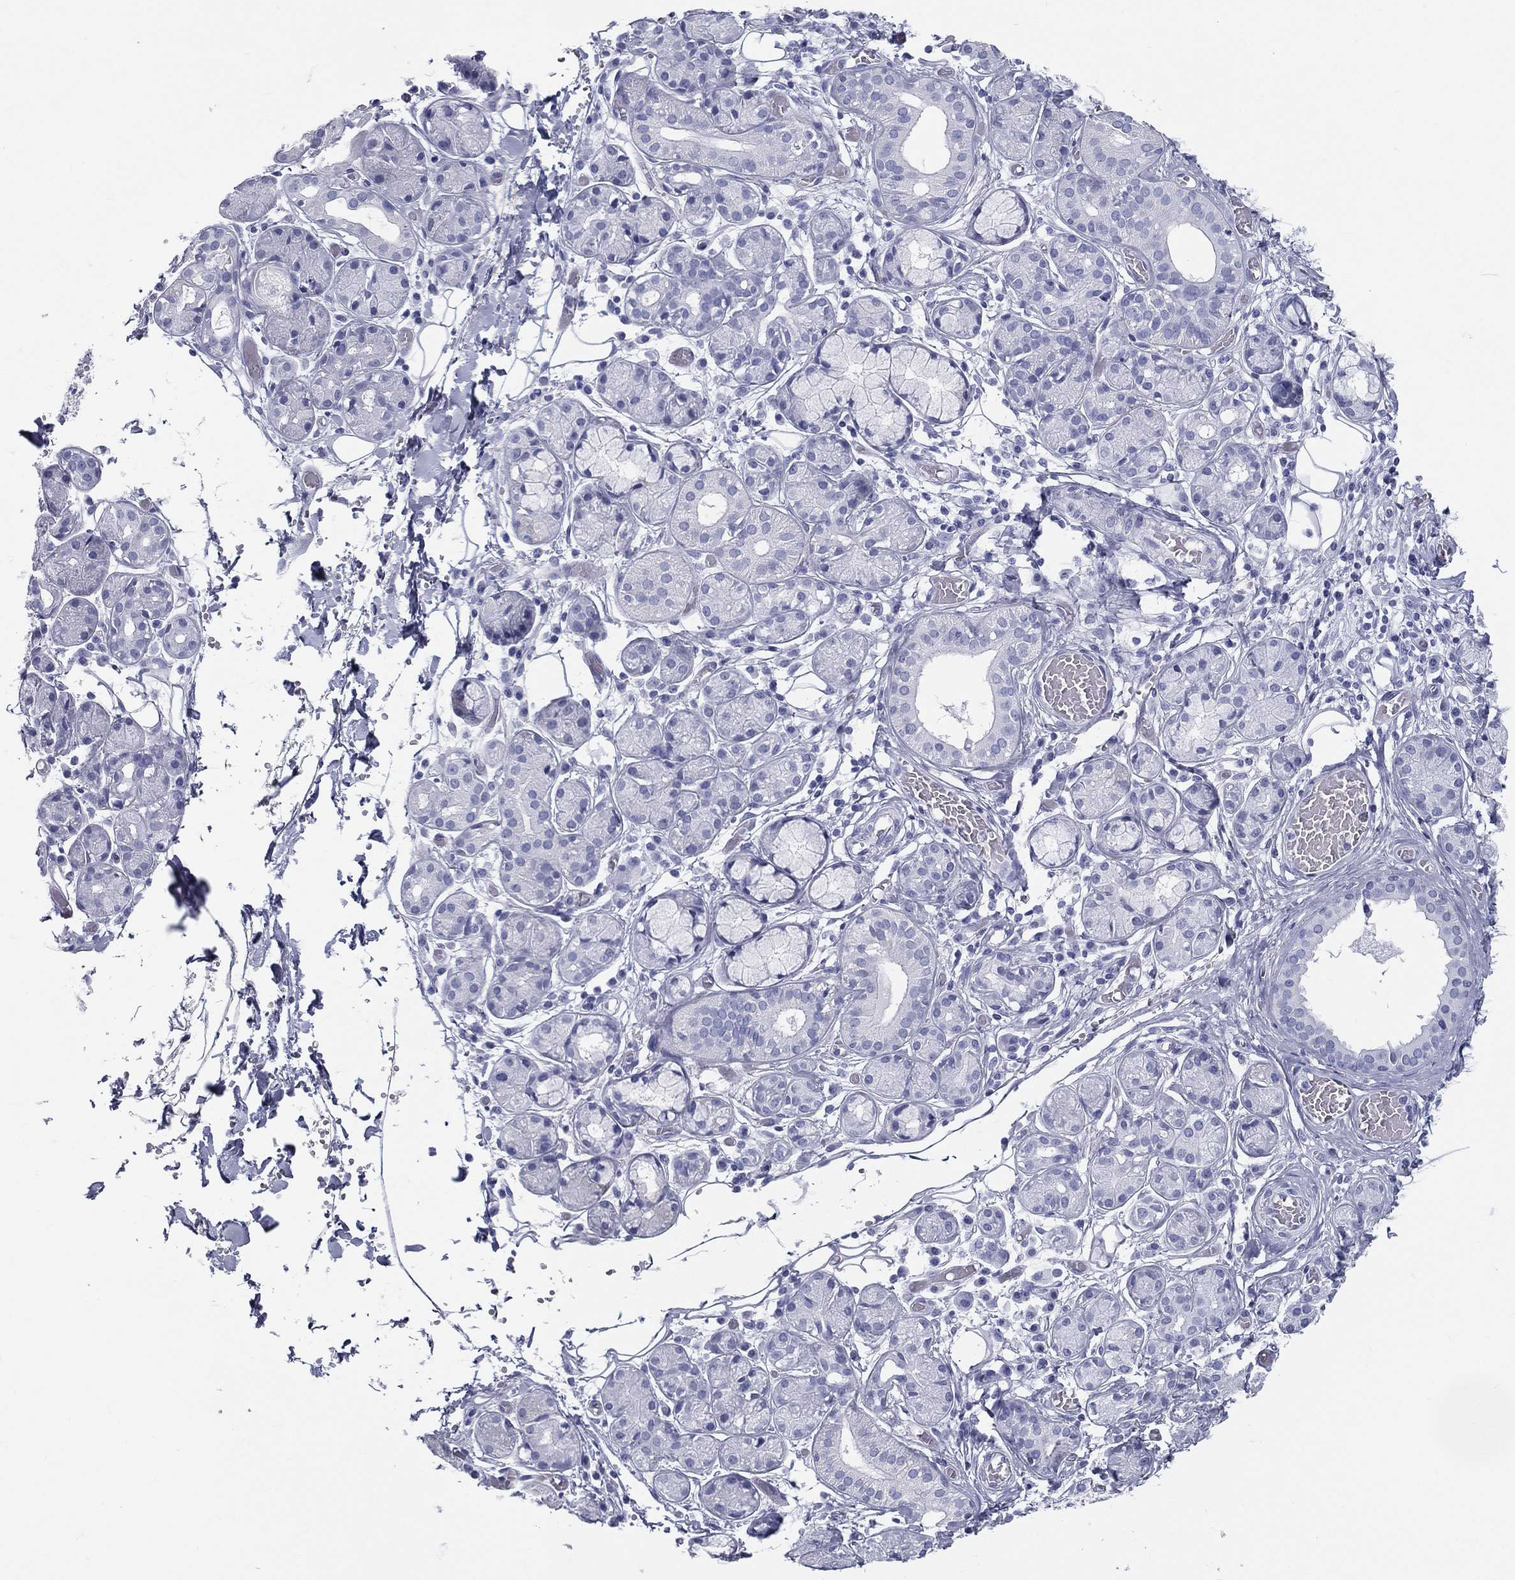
{"staining": {"intensity": "negative", "quantity": "none", "location": "none"}, "tissue": "salivary gland", "cell_type": "Glandular cells", "image_type": "normal", "snomed": [{"axis": "morphology", "description": "Normal tissue, NOS"}, {"axis": "topography", "description": "Salivary gland"}, {"axis": "topography", "description": "Peripheral nerve tissue"}], "caption": "Unremarkable salivary gland was stained to show a protein in brown. There is no significant staining in glandular cells. (Immunohistochemistry, brightfield microscopy, high magnification).", "gene": "RSPH4A", "patient": {"sex": "male", "age": 71}}